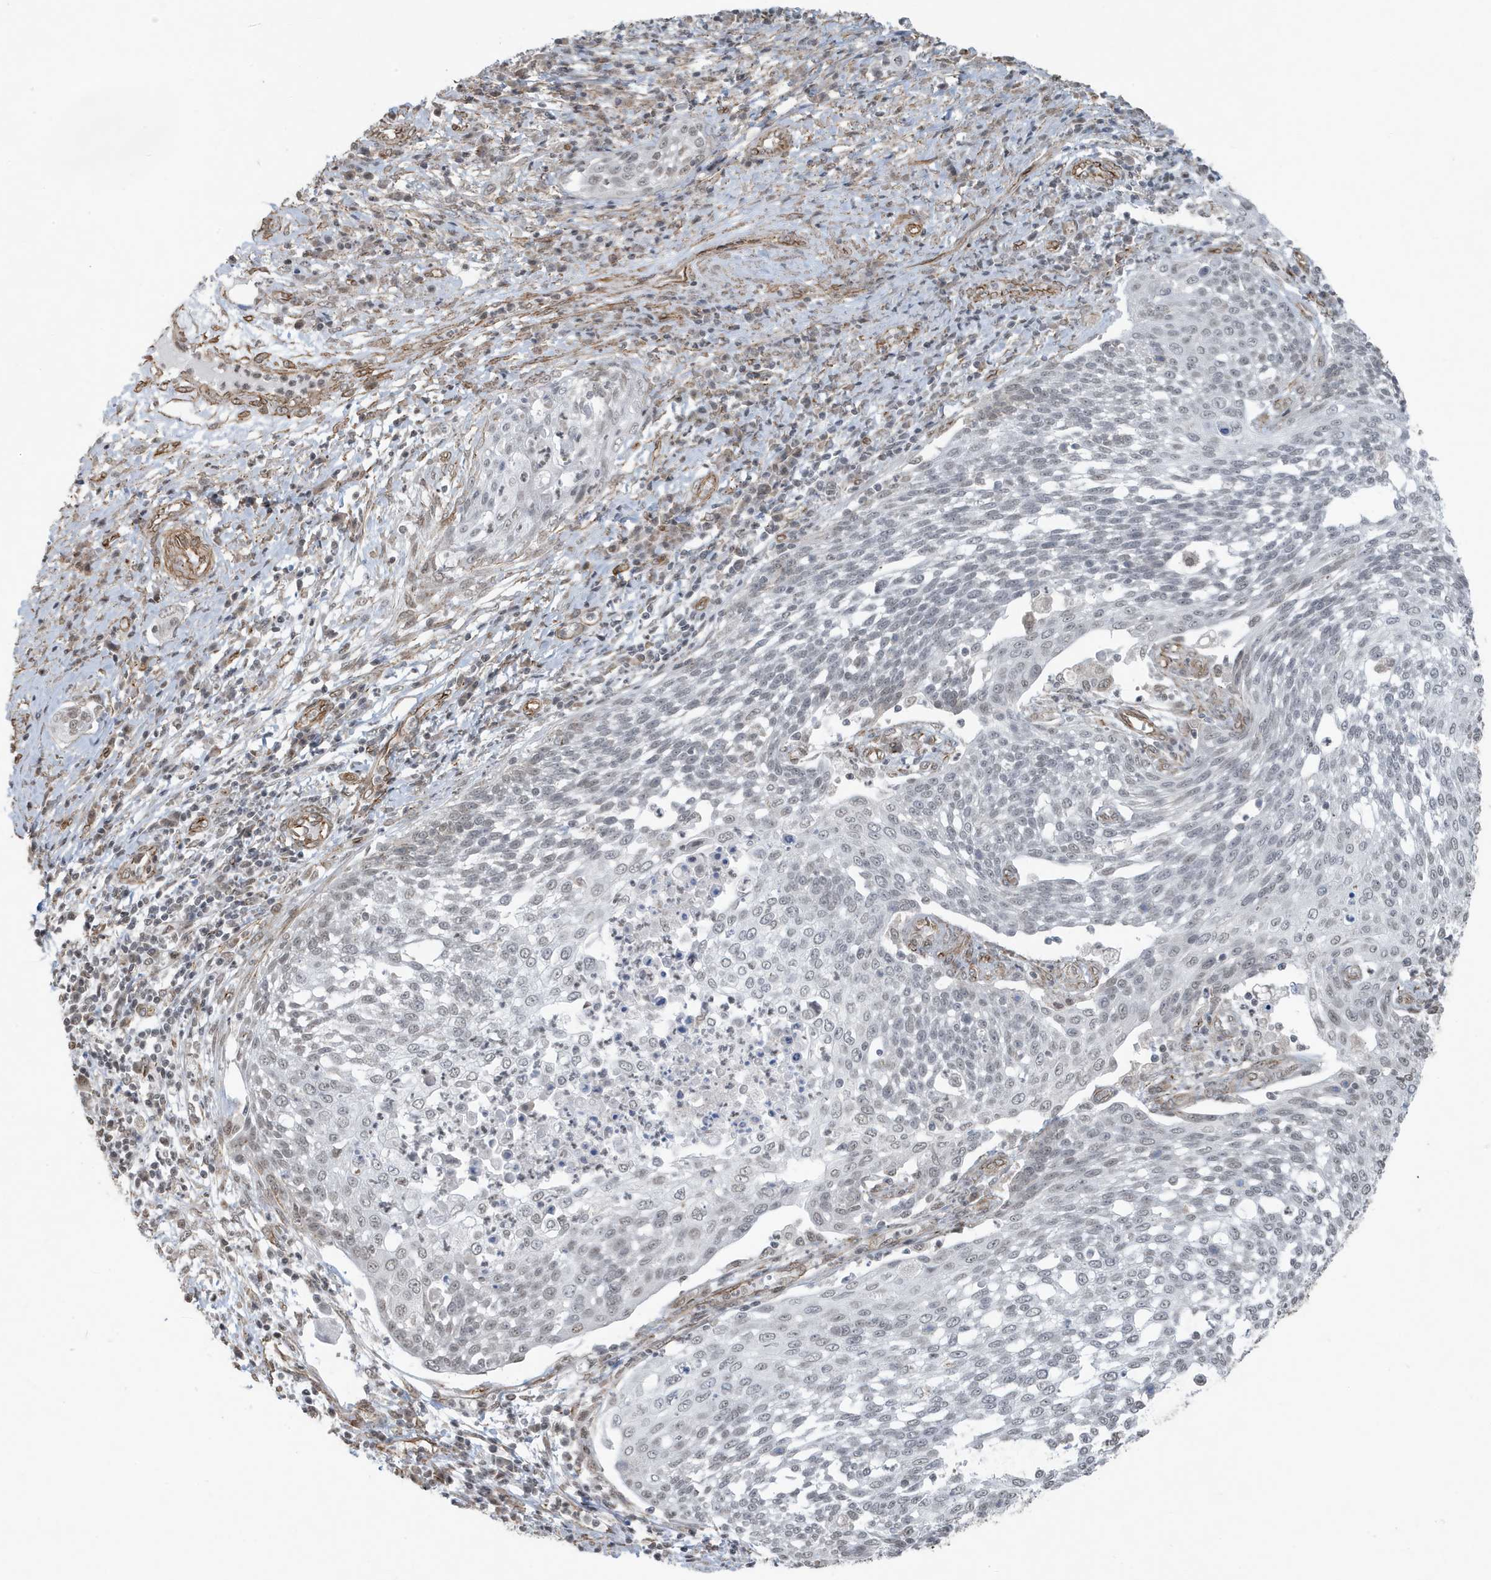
{"staining": {"intensity": "negative", "quantity": "none", "location": "none"}, "tissue": "cervical cancer", "cell_type": "Tumor cells", "image_type": "cancer", "snomed": [{"axis": "morphology", "description": "Squamous cell carcinoma, NOS"}, {"axis": "topography", "description": "Cervix"}], "caption": "An image of cervical cancer stained for a protein shows no brown staining in tumor cells. (Immunohistochemistry, brightfield microscopy, high magnification).", "gene": "CHCHD4", "patient": {"sex": "female", "age": 34}}